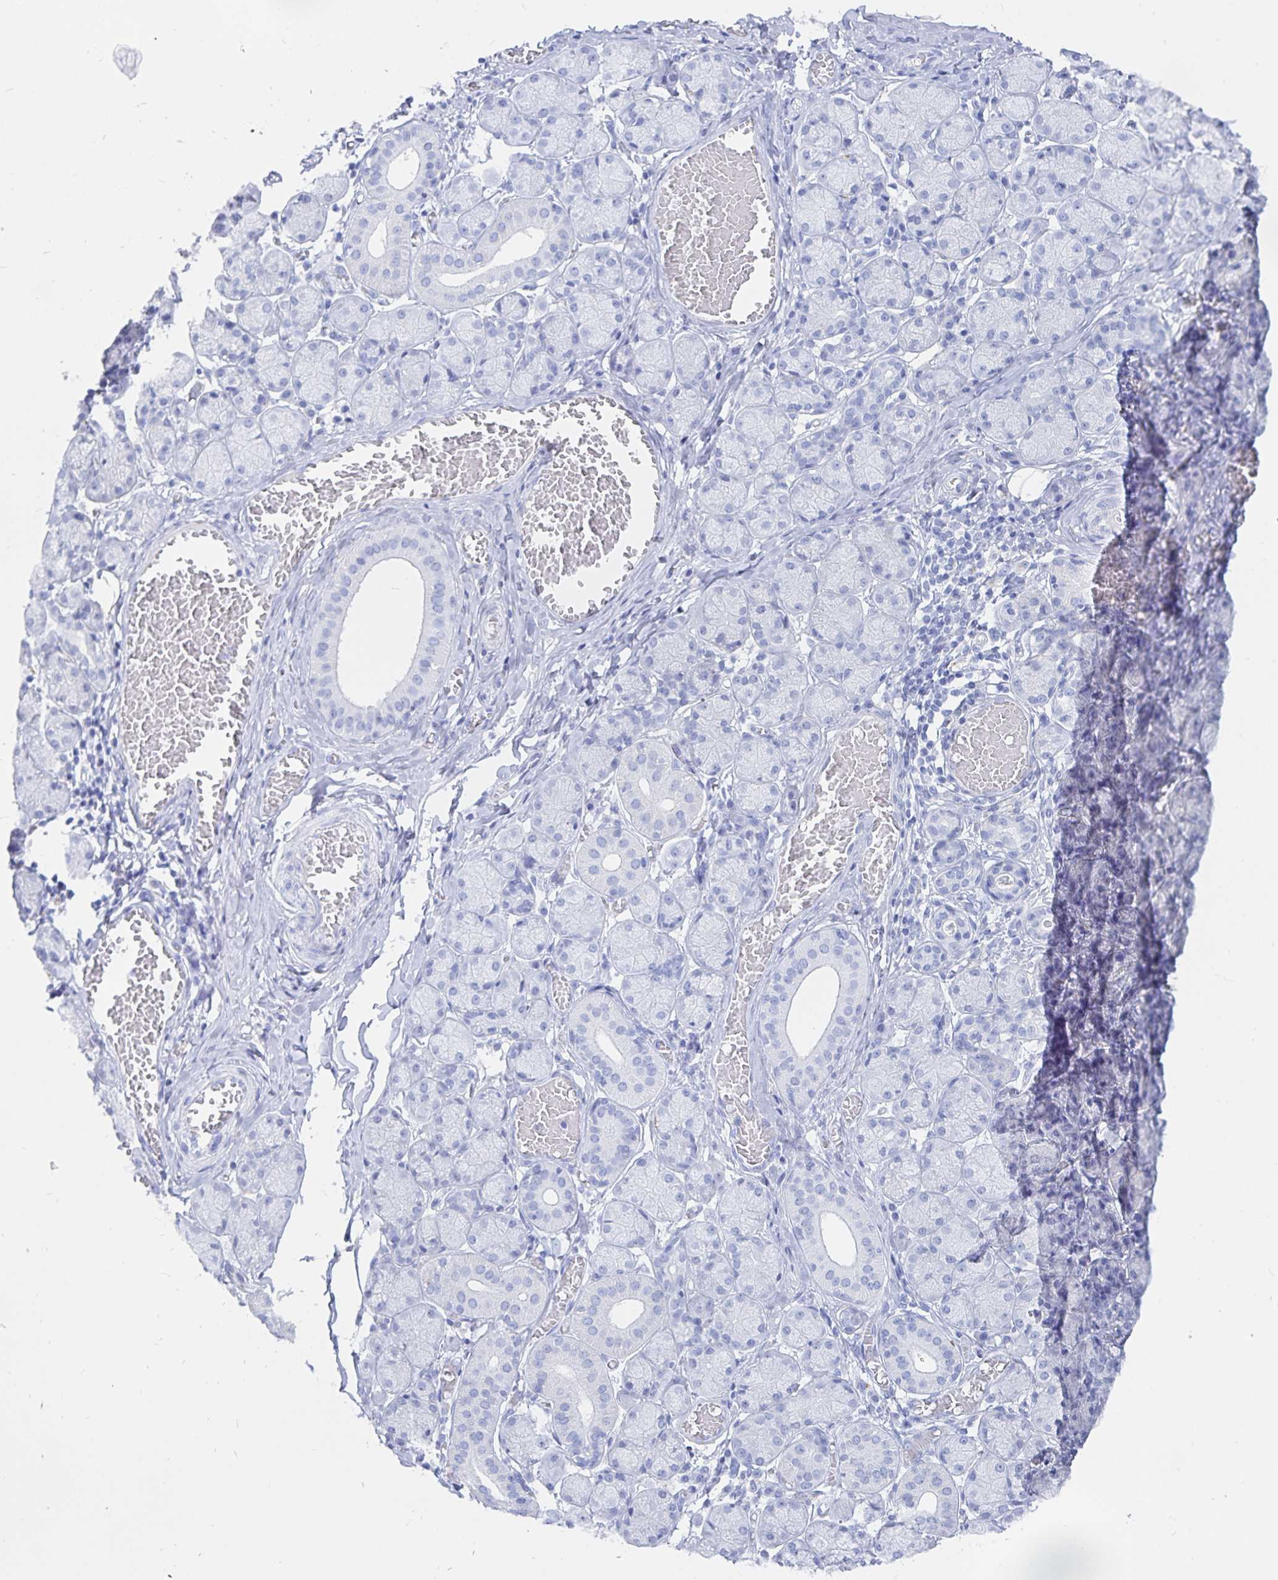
{"staining": {"intensity": "negative", "quantity": "none", "location": "none"}, "tissue": "salivary gland", "cell_type": "Glandular cells", "image_type": "normal", "snomed": [{"axis": "morphology", "description": "Normal tissue, NOS"}, {"axis": "topography", "description": "Salivary gland"}], "caption": "Human salivary gland stained for a protein using IHC demonstrates no positivity in glandular cells.", "gene": "INSL5", "patient": {"sex": "female", "age": 24}}